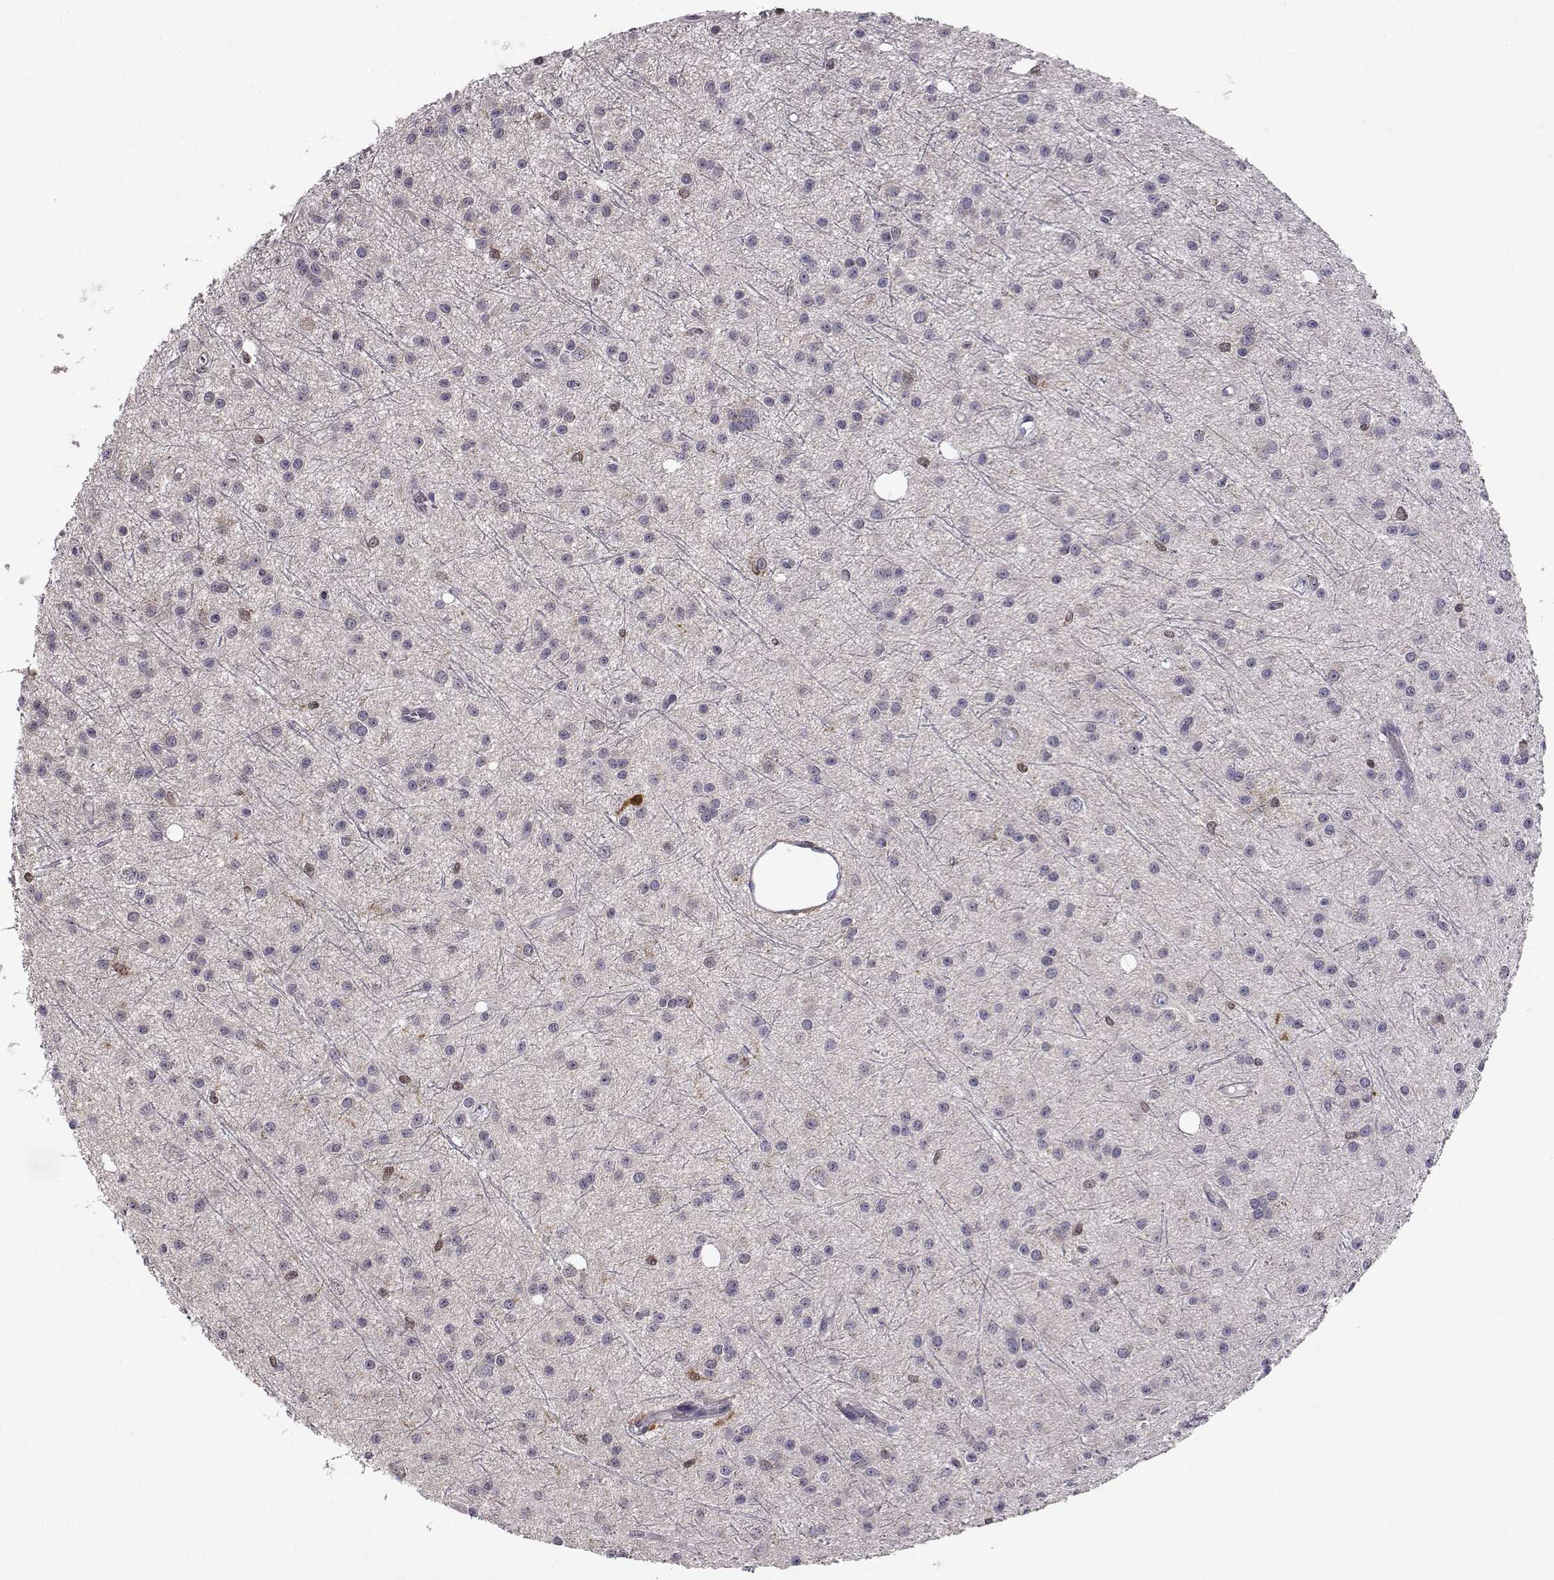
{"staining": {"intensity": "negative", "quantity": "none", "location": "none"}, "tissue": "glioma", "cell_type": "Tumor cells", "image_type": "cancer", "snomed": [{"axis": "morphology", "description": "Glioma, malignant, Low grade"}, {"axis": "topography", "description": "Brain"}], "caption": "DAB (3,3'-diaminobenzidine) immunohistochemical staining of human malignant glioma (low-grade) reveals no significant positivity in tumor cells.", "gene": "AKR1B1", "patient": {"sex": "male", "age": 27}}